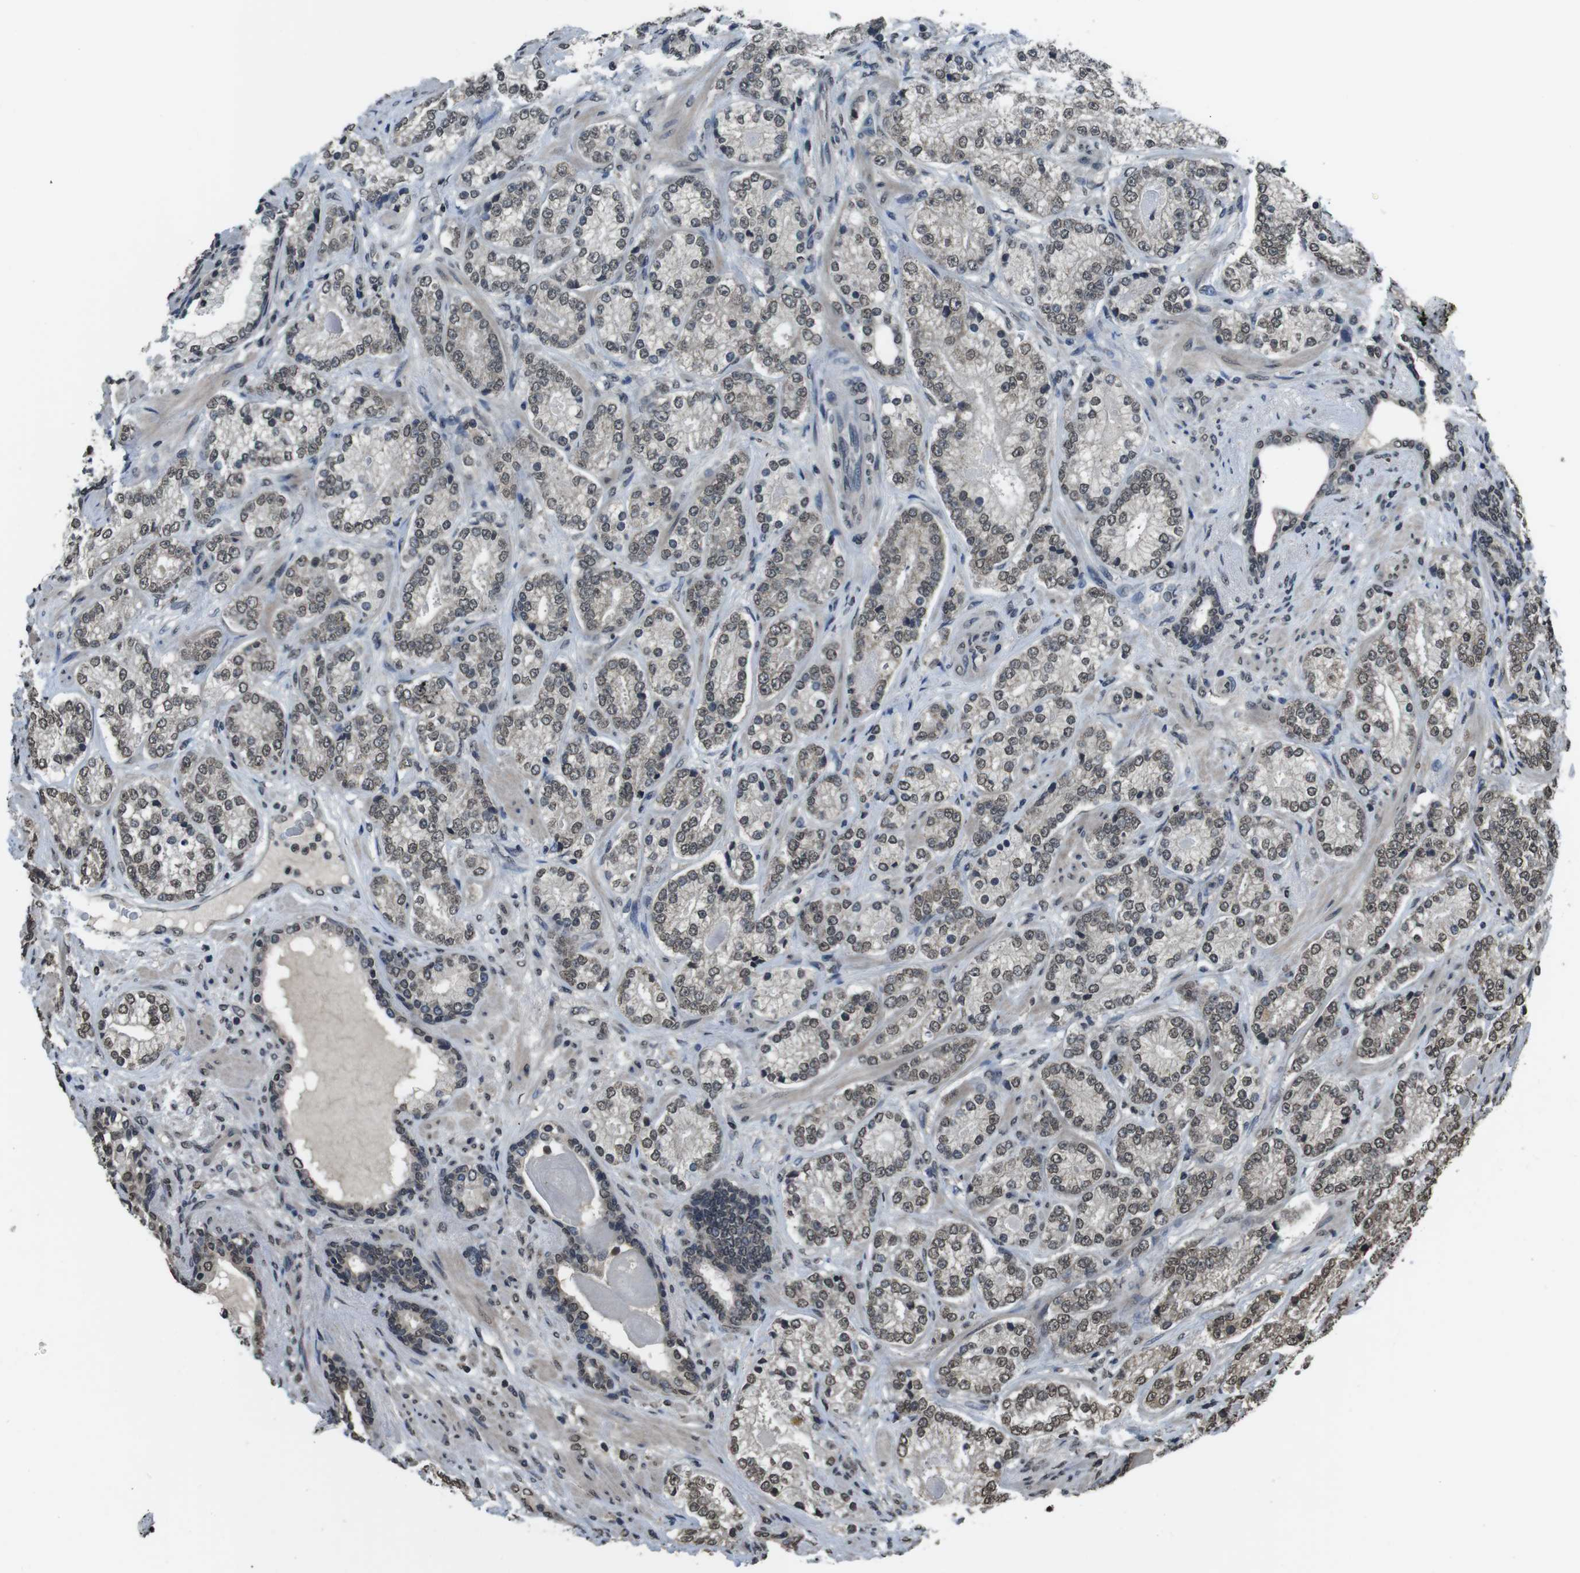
{"staining": {"intensity": "weak", "quantity": ">75%", "location": "nuclear"}, "tissue": "prostate cancer", "cell_type": "Tumor cells", "image_type": "cancer", "snomed": [{"axis": "morphology", "description": "Adenocarcinoma, High grade"}, {"axis": "topography", "description": "Prostate"}], "caption": "Protein expression analysis of prostate high-grade adenocarcinoma displays weak nuclear staining in approximately >75% of tumor cells.", "gene": "MAF", "patient": {"sex": "male", "age": 61}}